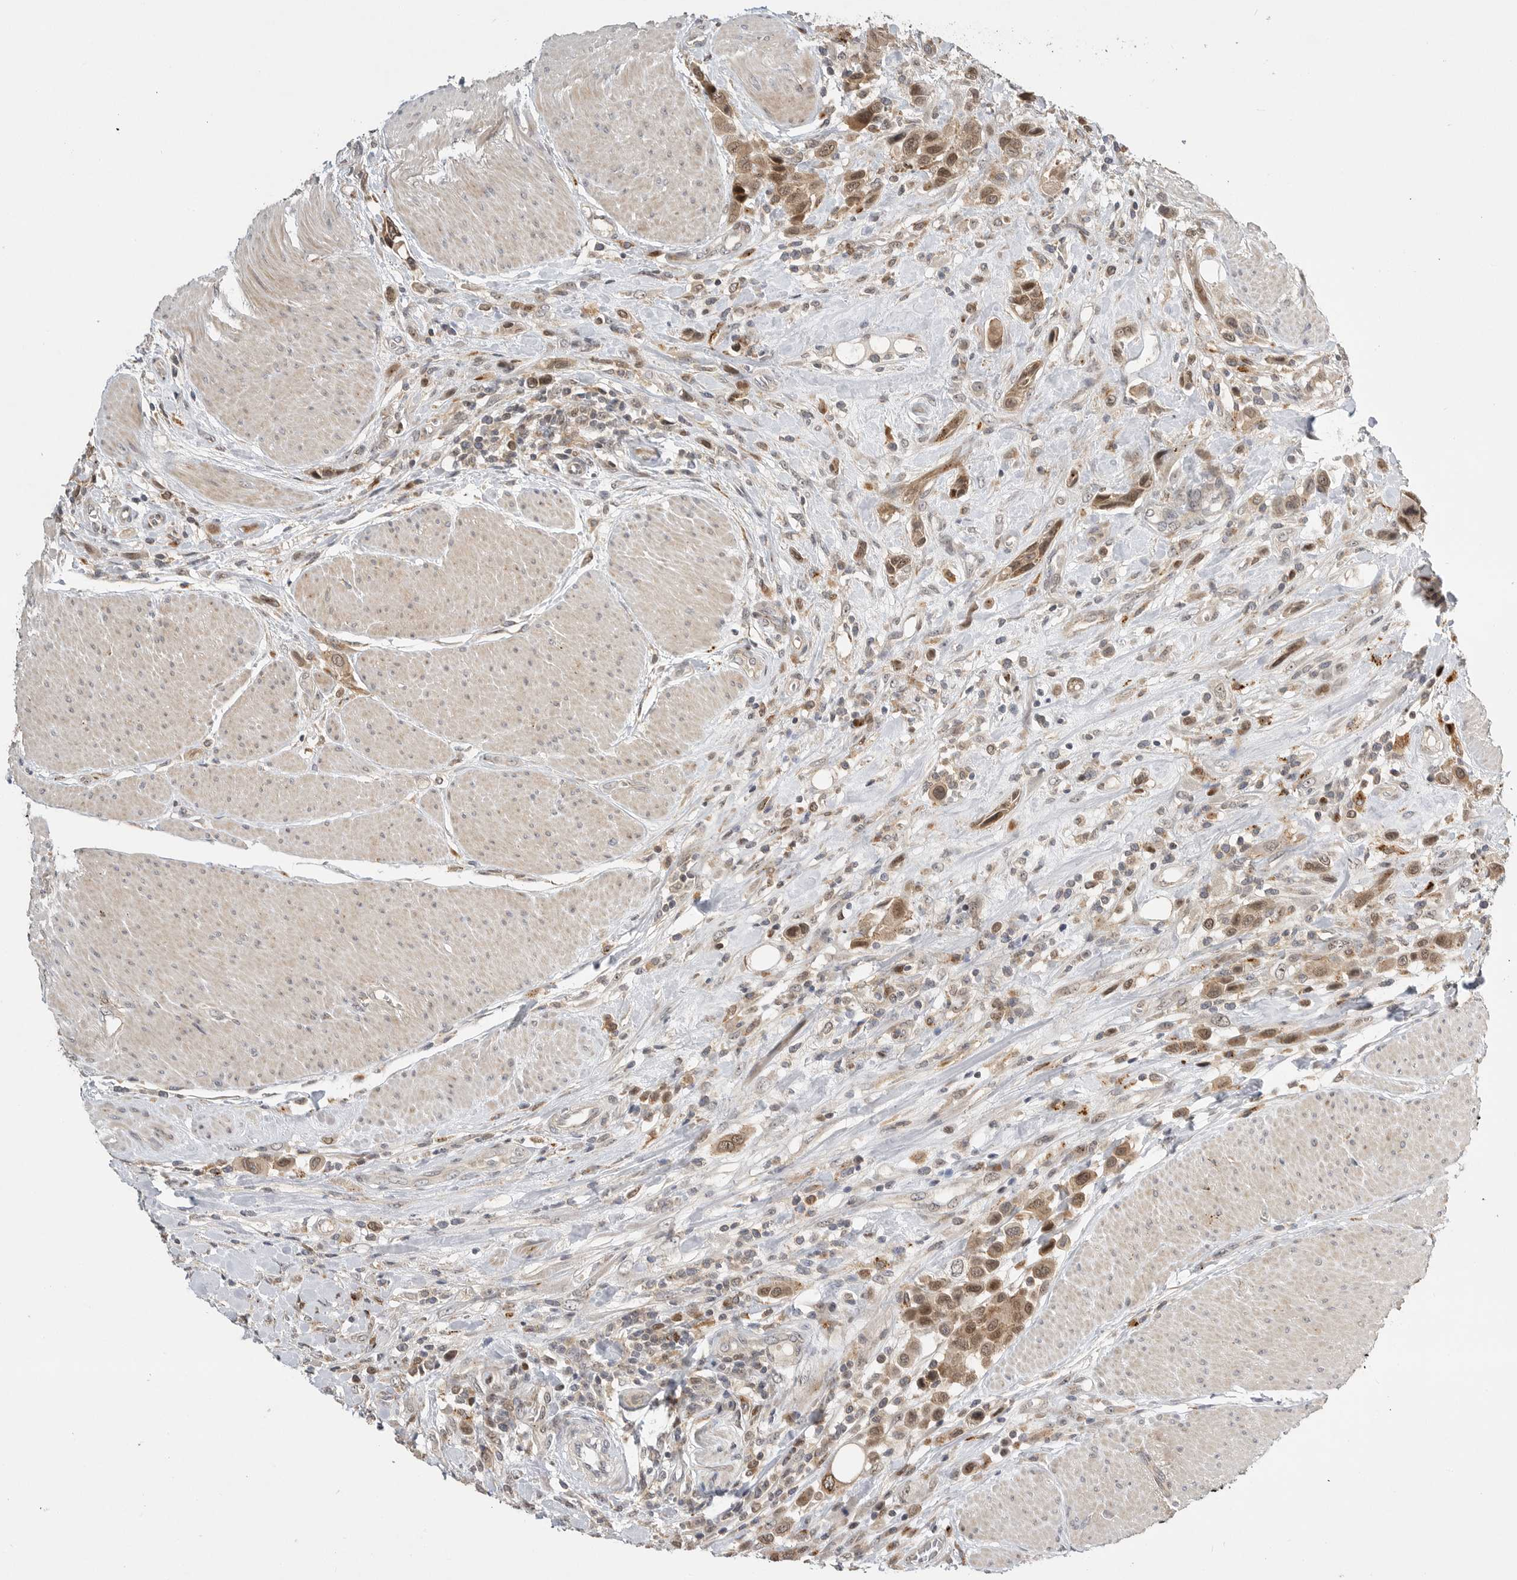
{"staining": {"intensity": "moderate", "quantity": ">75%", "location": "cytoplasmic/membranous,nuclear"}, "tissue": "urothelial cancer", "cell_type": "Tumor cells", "image_type": "cancer", "snomed": [{"axis": "morphology", "description": "Urothelial carcinoma, High grade"}, {"axis": "topography", "description": "Urinary bladder"}], "caption": "IHC of human urothelial cancer exhibits medium levels of moderate cytoplasmic/membranous and nuclear positivity in about >75% of tumor cells. (DAB IHC with brightfield microscopy, high magnification).", "gene": "CSNK1G3", "patient": {"sex": "male", "age": 50}}